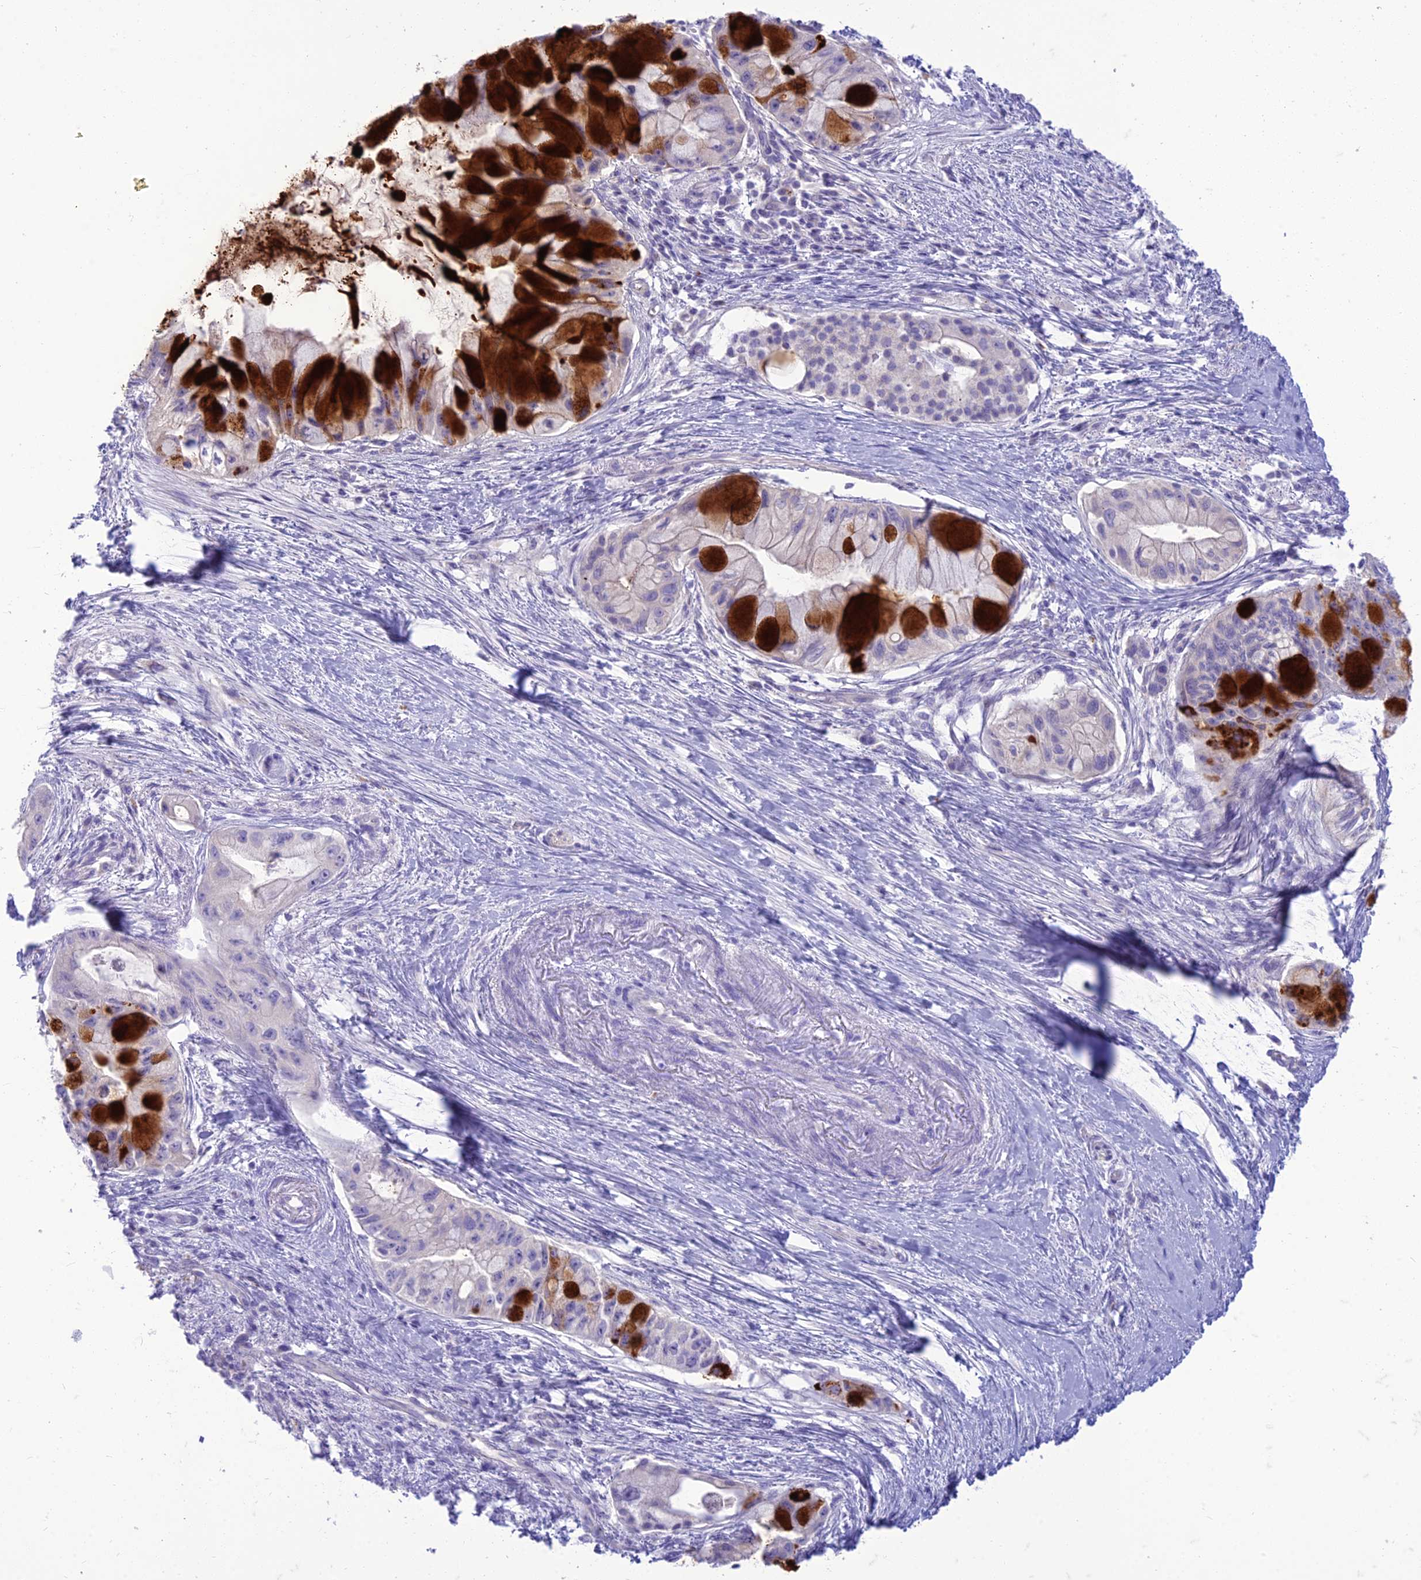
{"staining": {"intensity": "strong", "quantity": "<25%", "location": "cytoplasmic/membranous"}, "tissue": "pancreatic cancer", "cell_type": "Tumor cells", "image_type": "cancer", "snomed": [{"axis": "morphology", "description": "Adenocarcinoma, NOS"}, {"axis": "topography", "description": "Pancreas"}], "caption": "The micrograph reveals staining of adenocarcinoma (pancreatic), revealing strong cytoplasmic/membranous protein positivity (brown color) within tumor cells.", "gene": "DHDH", "patient": {"sex": "male", "age": 48}}